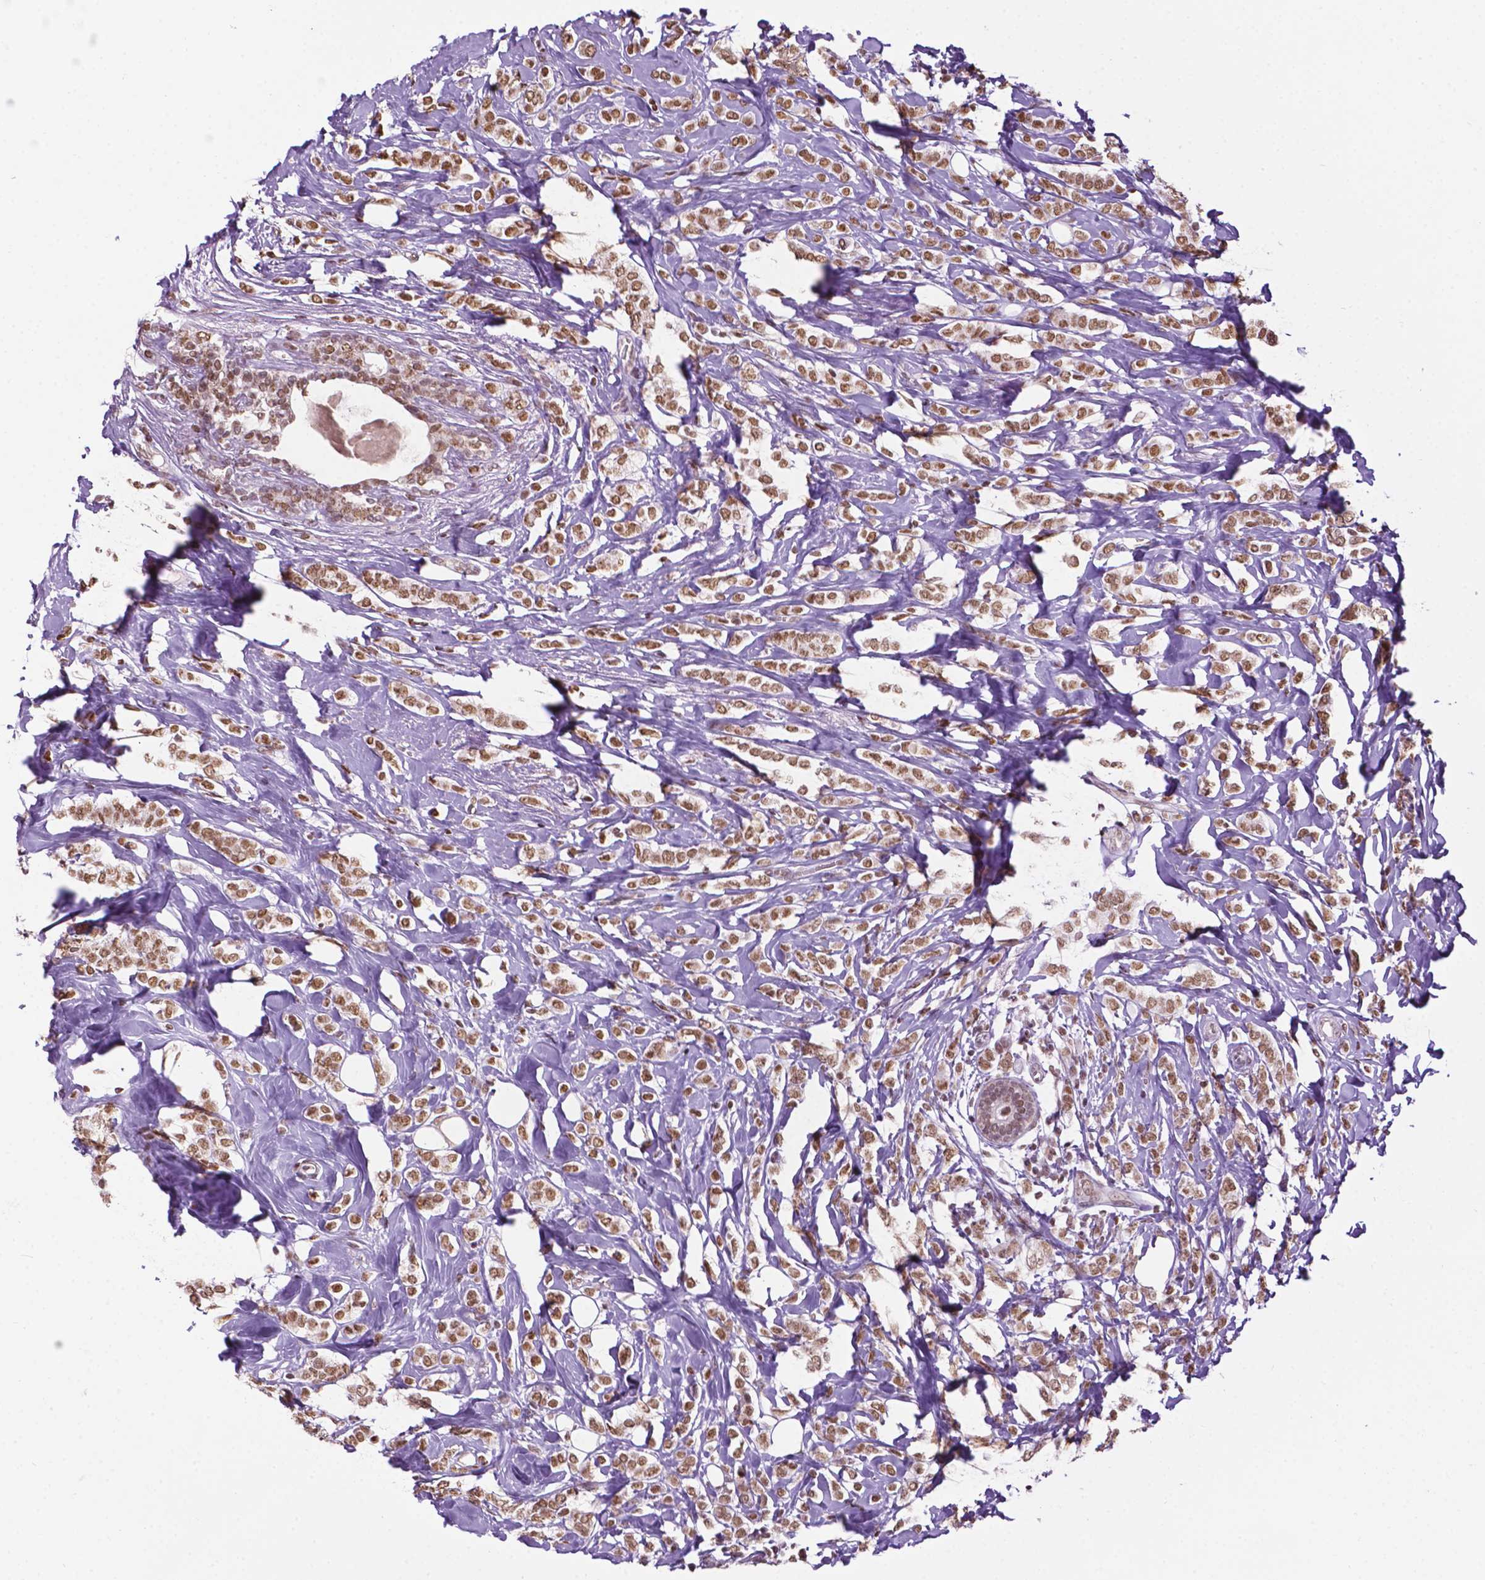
{"staining": {"intensity": "moderate", "quantity": ">75%", "location": "nuclear"}, "tissue": "breast cancer", "cell_type": "Tumor cells", "image_type": "cancer", "snomed": [{"axis": "morphology", "description": "Lobular carcinoma"}, {"axis": "topography", "description": "Breast"}], "caption": "Breast lobular carcinoma stained for a protein reveals moderate nuclear positivity in tumor cells.", "gene": "COL23A1", "patient": {"sex": "female", "age": 49}}